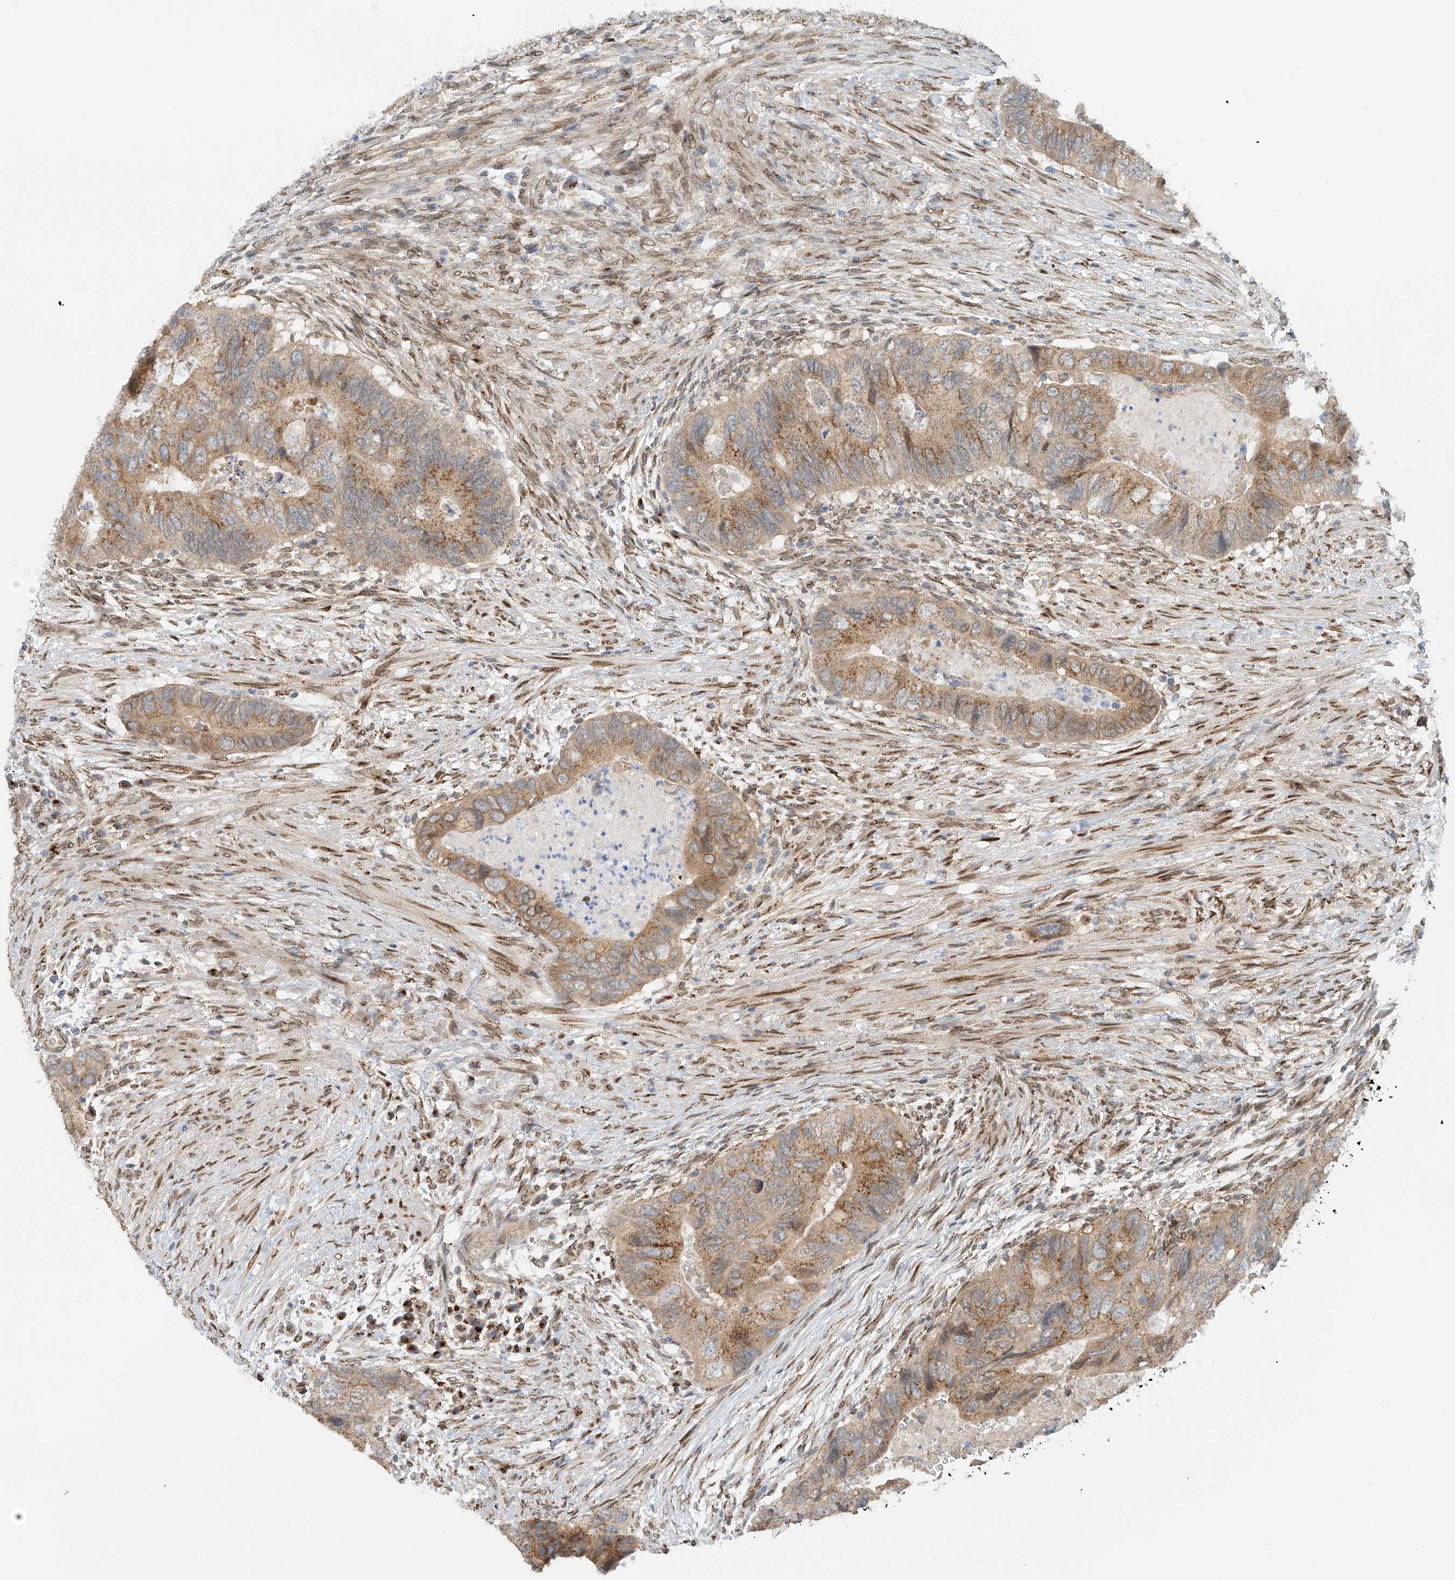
{"staining": {"intensity": "moderate", "quantity": ">75%", "location": "cytoplasmic/membranous,nuclear"}, "tissue": "colorectal cancer", "cell_type": "Tumor cells", "image_type": "cancer", "snomed": [{"axis": "morphology", "description": "Adenocarcinoma, NOS"}, {"axis": "topography", "description": "Rectum"}], "caption": "Immunohistochemical staining of human colorectal cancer (adenocarcinoma) reveals moderate cytoplasmic/membranous and nuclear protein staining in about >75% of tumor cells. (IHC, brightfield microscopy, high magnification).", "gene": "STARD9", "patient": {"sex": "male", "age": 63}}